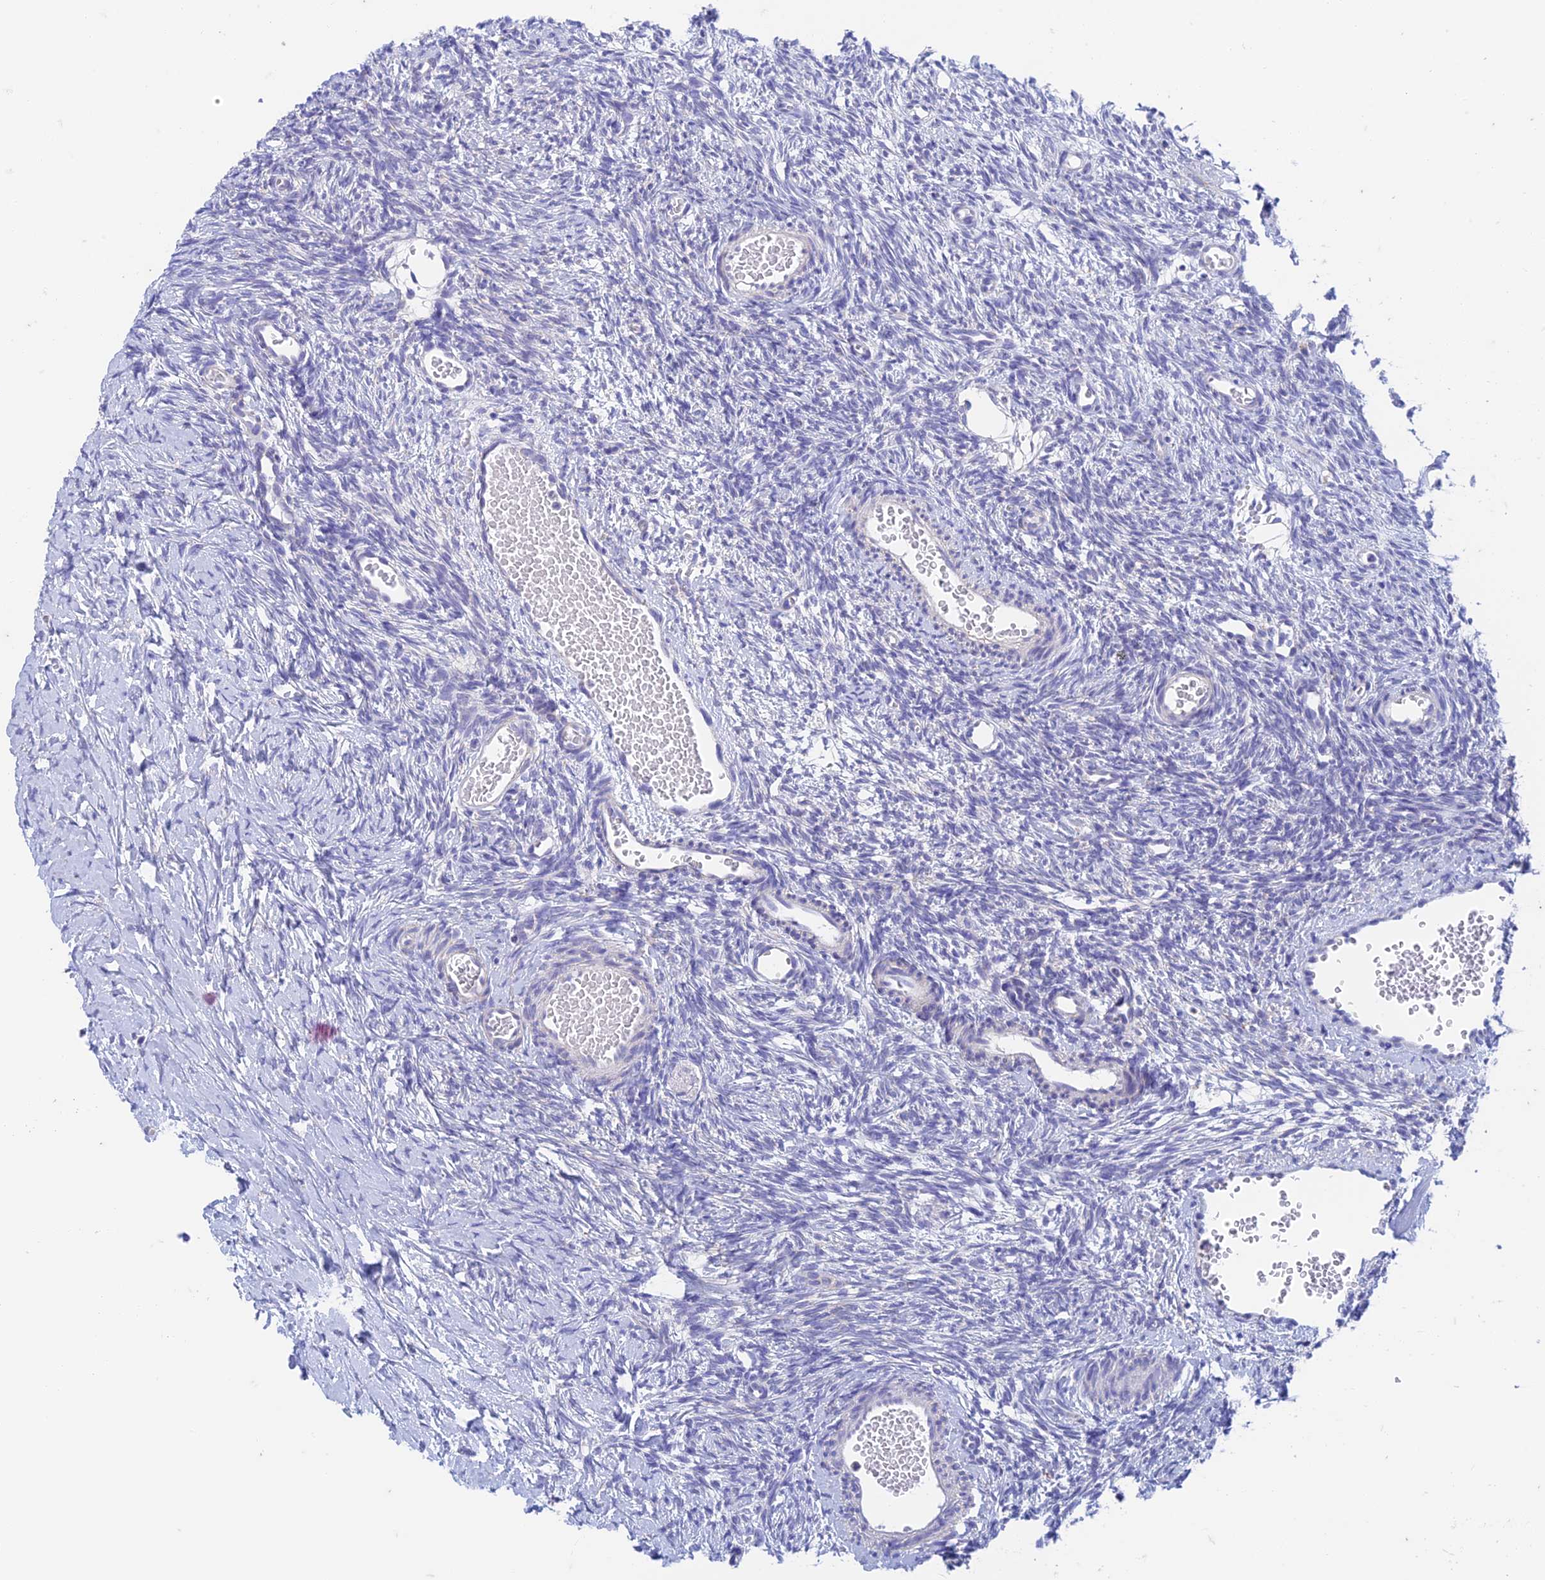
{"staining": {"intensity": "weak", "quantity": ">75%", "location": "cytoplasmic/membranous"}, "tissue": "ovary", "cell_type": "Follicle cells", "image_type": "normal", "snomed": [{"axis": "morphology", "description": "Normal tissue, NOS"}, {"axis": "topography", "description": "Ovary"}], "caption": "Weak cytoplasmic/membranous staining for a protein is seen in approximately >75% of follicle cells of normal ovary using IHC.", "gene": "ZNF181", "patient": {"sex": "female", "age": 39}}